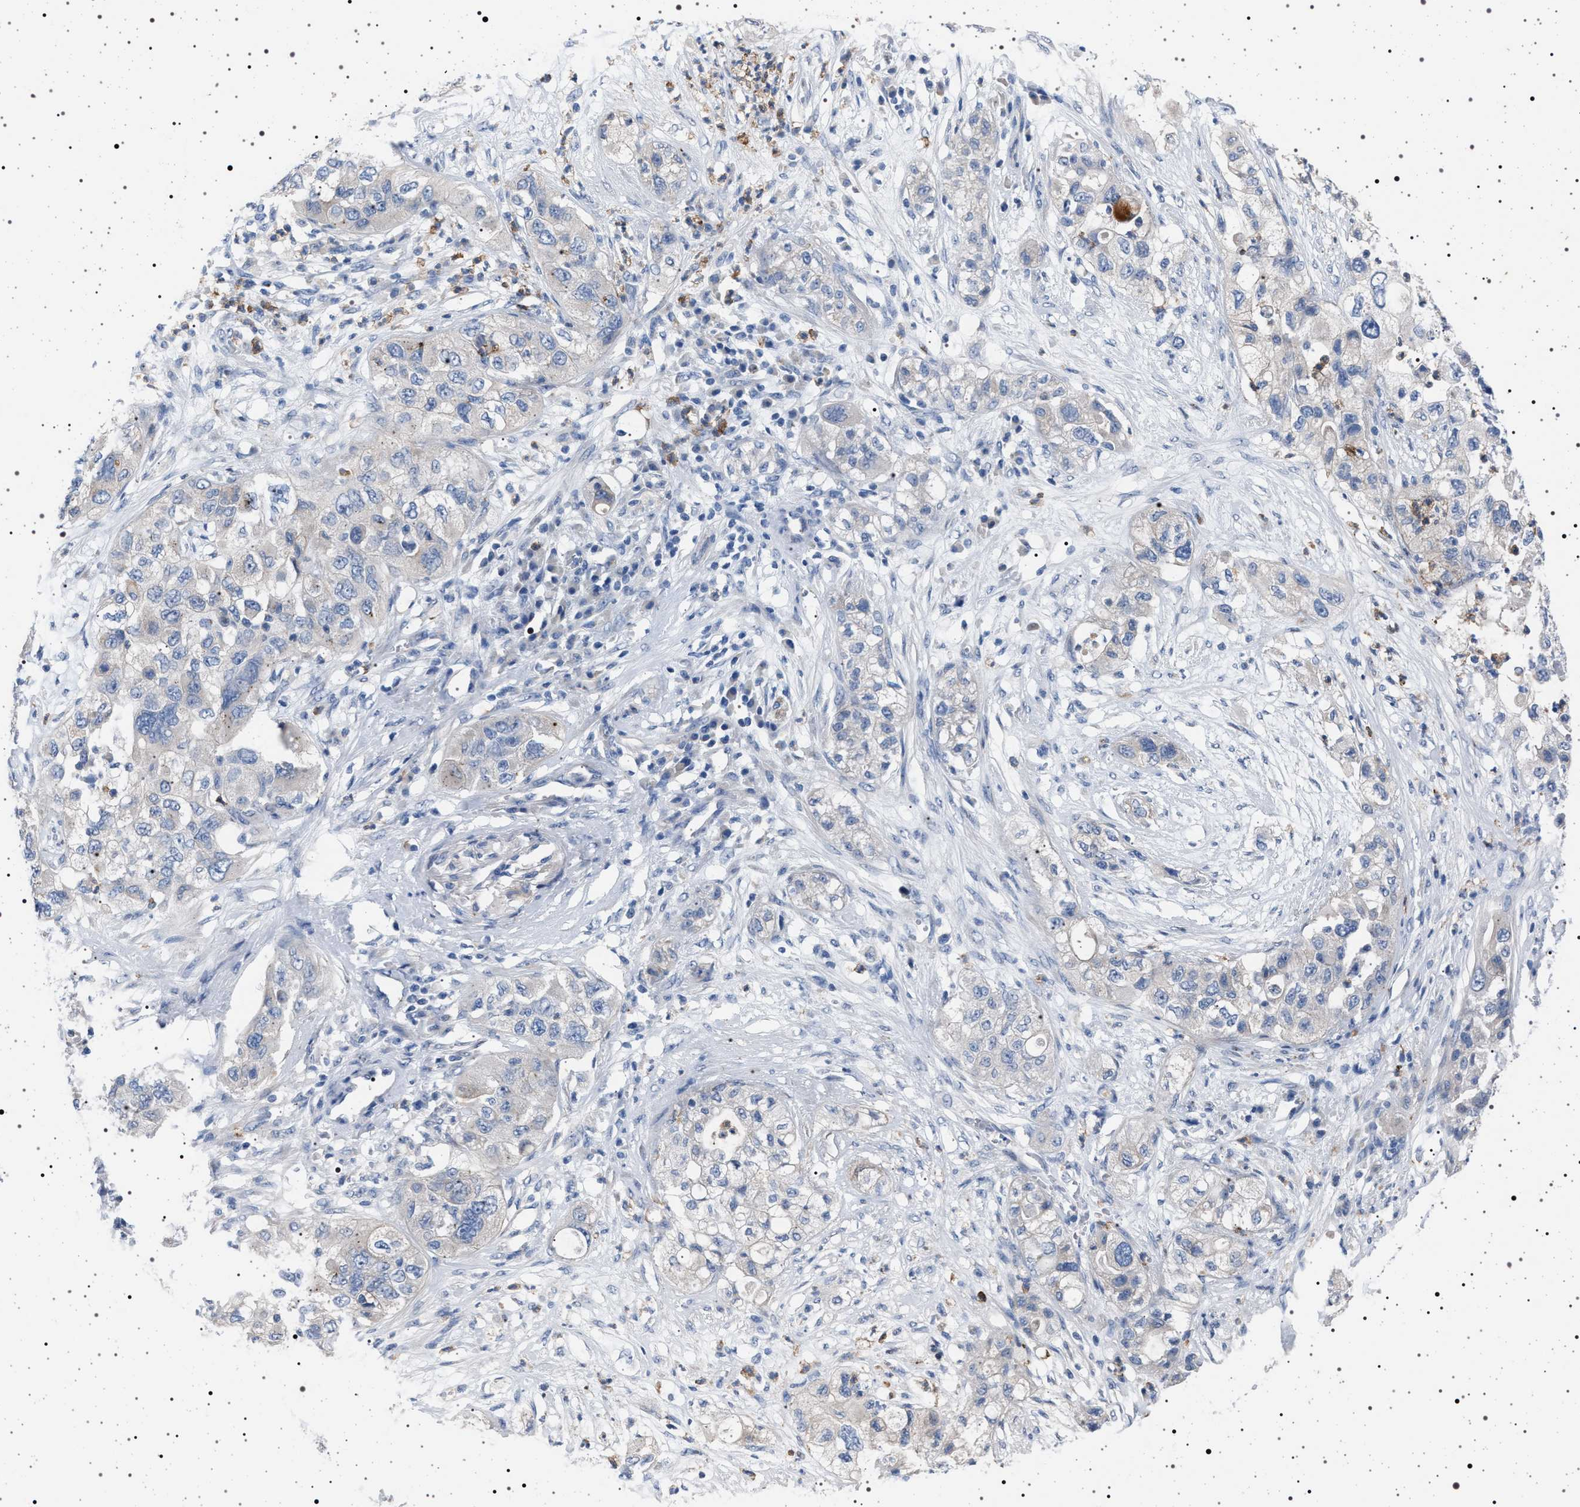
{"staining": {"intensity": "negative", "quantity": "none", "location": "none"}, "tissue": "pancreatic cancer", "cell_type": "Tumor cells", "image_type": "cancer", "snomed": [{"axis": "morphology", "description": "Adenocarcinoma, NOS"}, {"axis": "topography", "description": "Pancreas"}], "caption": "The image reveals no staining of tumor cells in pancreatic cancer (adenocarcinoma). (DAB IHC with hematoxylin counter stain).", "gene": "NAT9", "patient": {"sex": "female", "age": 78}}